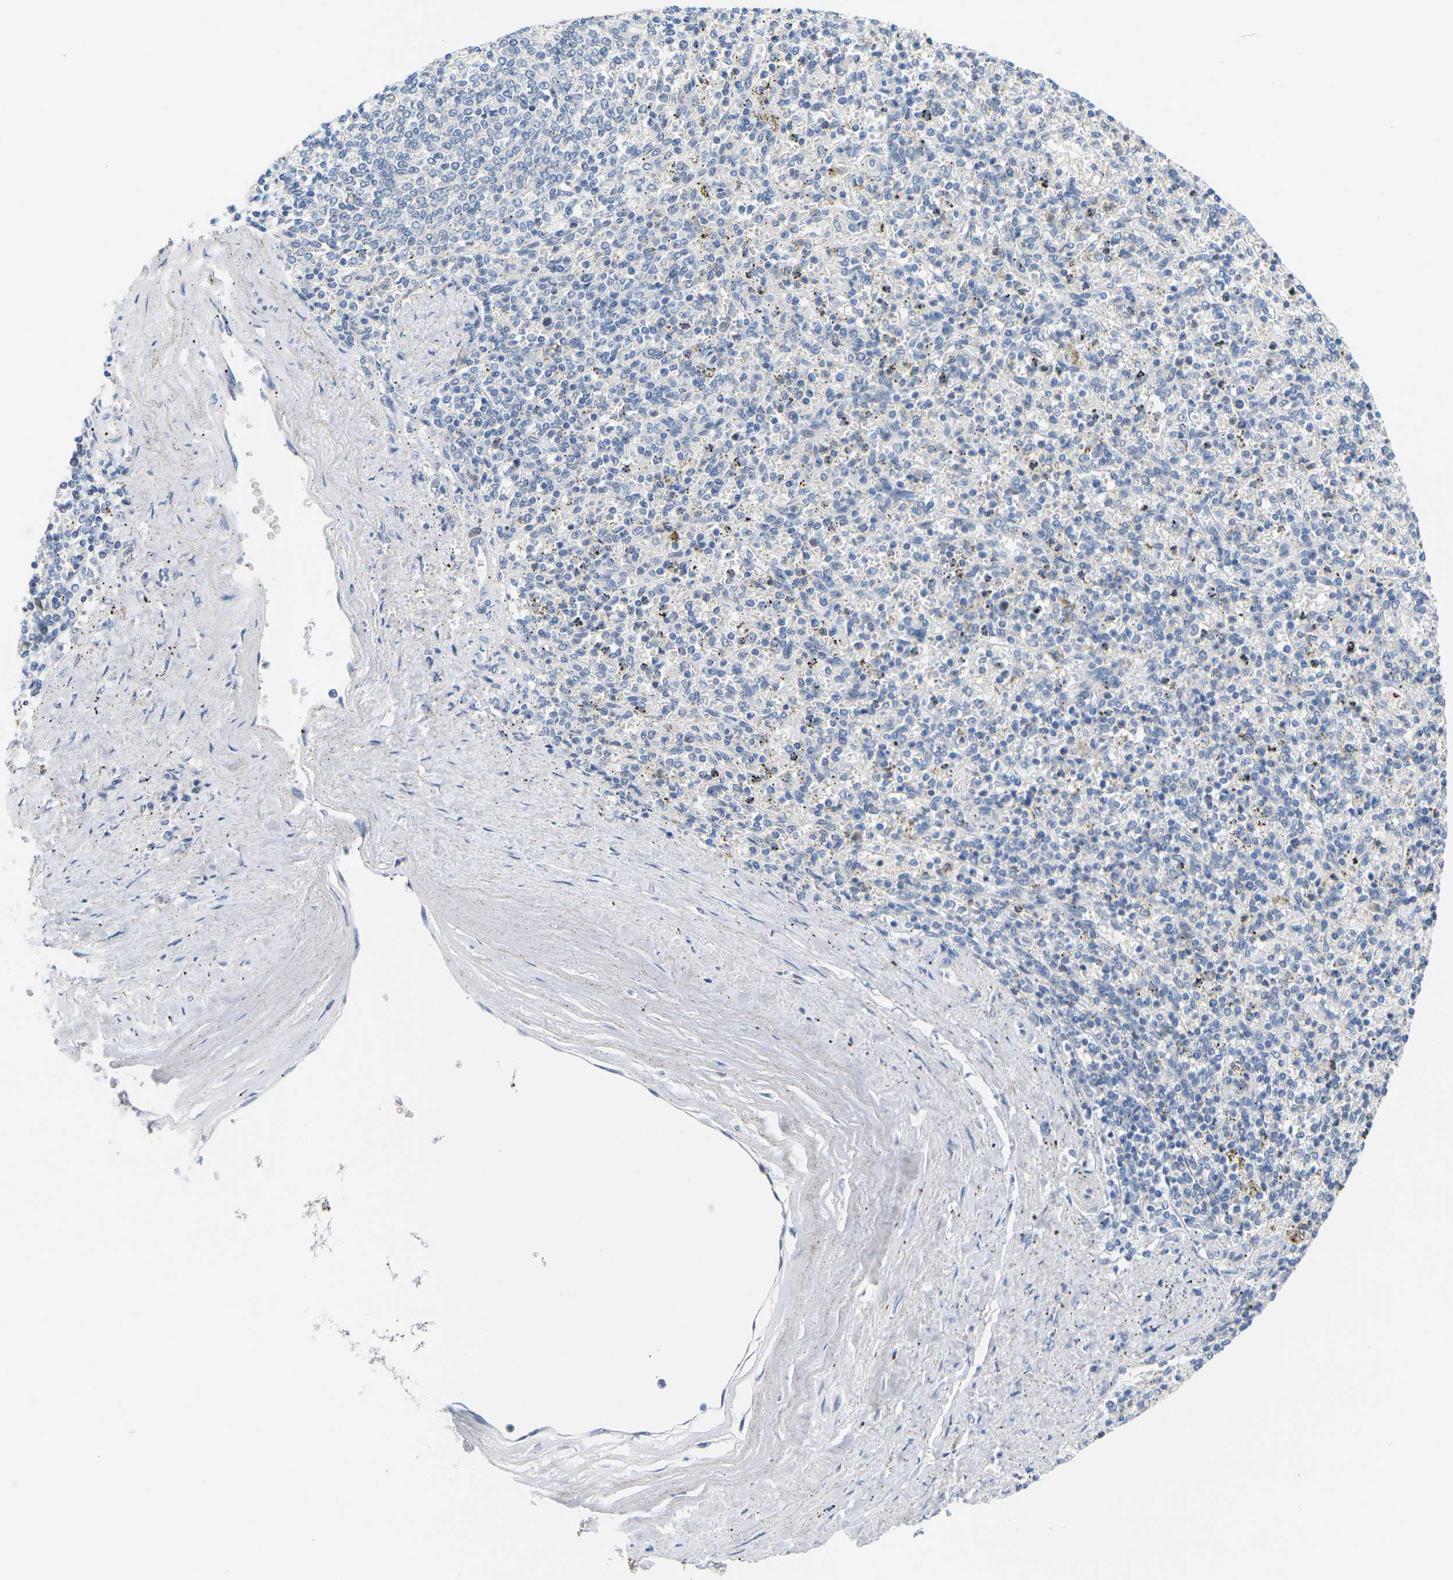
{"staining": {"intensity": "negative", "quantity": "none", "location": "none"}, "tissue": "spleen", "cell_type": "Cells in red pulp", "image_type": "normal", "snomed": [{"axis": "morphology", "description": "Normal tissue, NOS"}, {"axis": "topography", "description": "Spleen"}], "caption": "Immunohistochemistry (IHC) histopathology image of unremarkable spleen: human spleen stained with DAB (3,3'-diaminobenzidine) displays no significant protein expression in cells in red pulp. Nuclei are stained in blue.", "gene": "CDK2", "patient": {"sex": "male", "age": 72}}